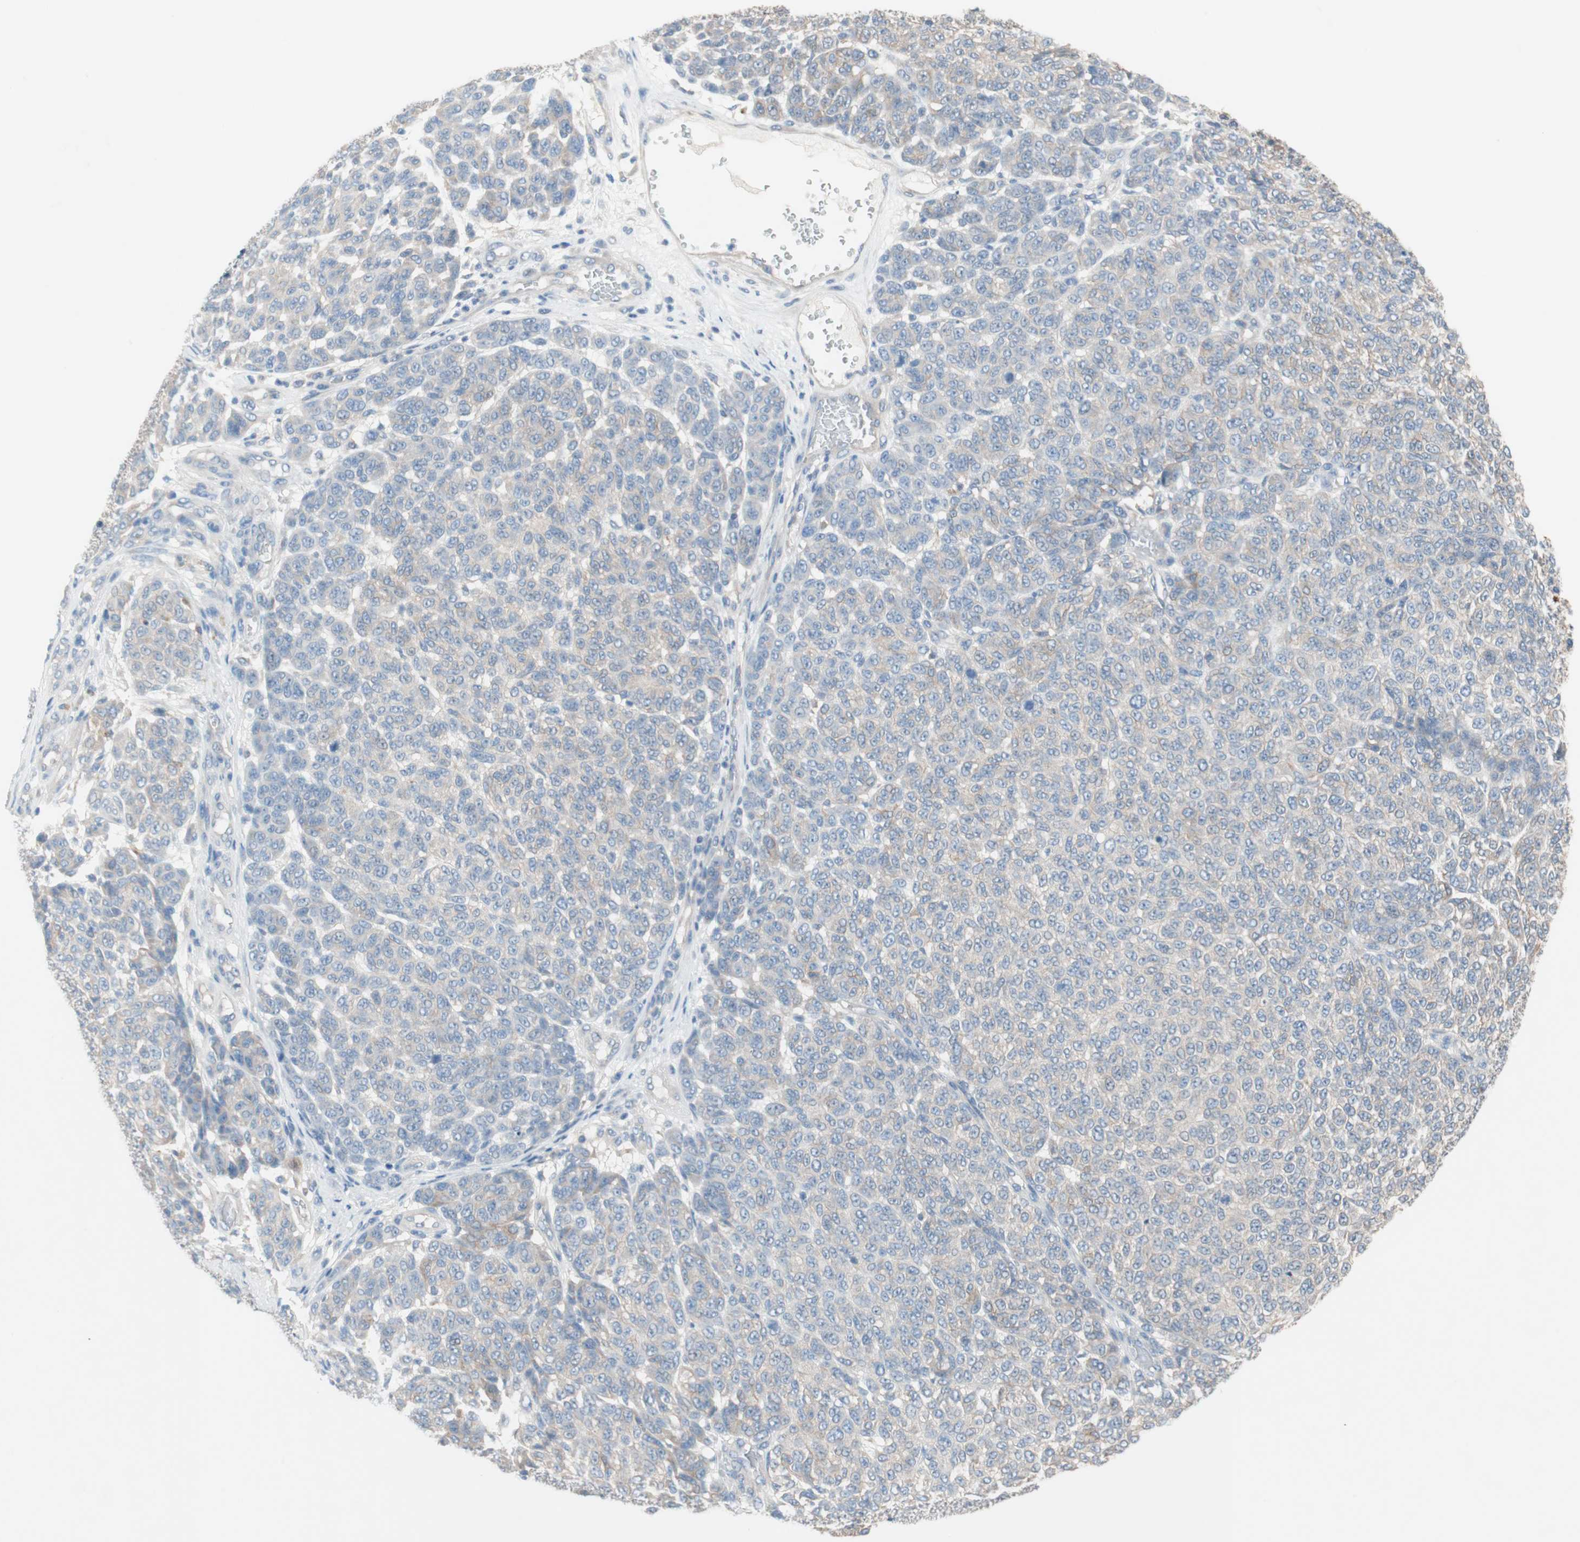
{"staining": {"intensity": "negative", "quantity": "none", "location": "none"}, "tissue": "melanoma", "cell_type": "Tumor cells", "image_type": "cancer", "snomed": [{"axis": "morphology", "description": "Malignant melanoma, NOS"}, {"axis": "topography", "description": "Skin"}], "caption": "DAB (3,3'-diaminobenzidine) immunohistochemical staining of melanoma displays no significant positivity in tumor cells.", "gene": "GLUL", "patient": {"sex": "male", "age": 59}}